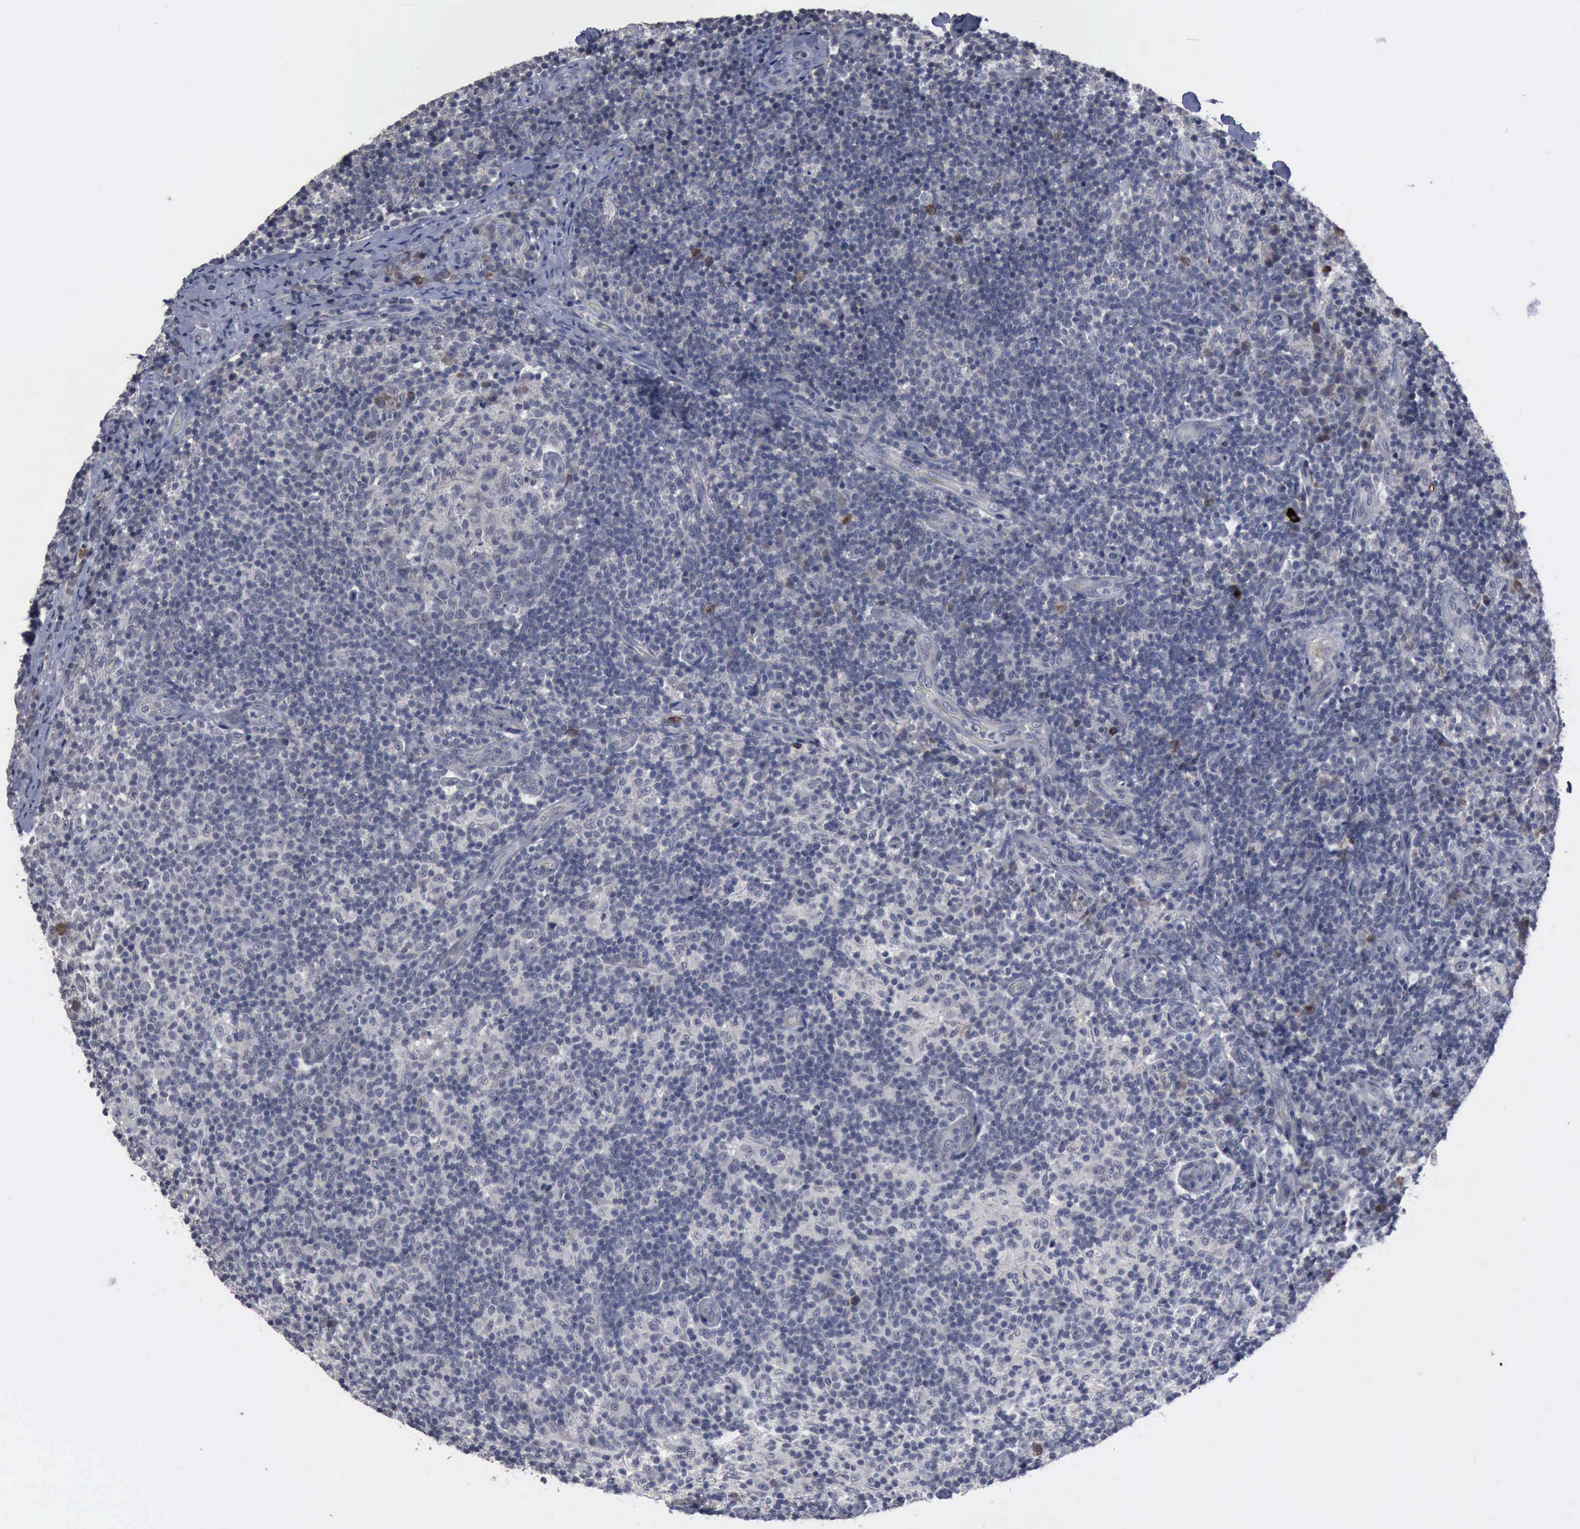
{"staining": {"intensity": "weak", "quantity": "<25%", "location": "cytoplasmic/membranous"}, "tissue": "lymph node", "cell_type": "Germinal center cells", "image_type": "normal", "snomed": [{"axis": "morphology", "description": "Normal tissue, NOS"}, {"axis": "morphology", "description": "Inflammation, NOS"}, {"axis": "topography", "description": "Lymph node"}], "caption": "High power microscopy image of an IHC micrograph of benign lymph node, revealing no significant expression in germinal center cells.", "gene": "MYO18B", "patient": {"sex": "male", "age": 46}}